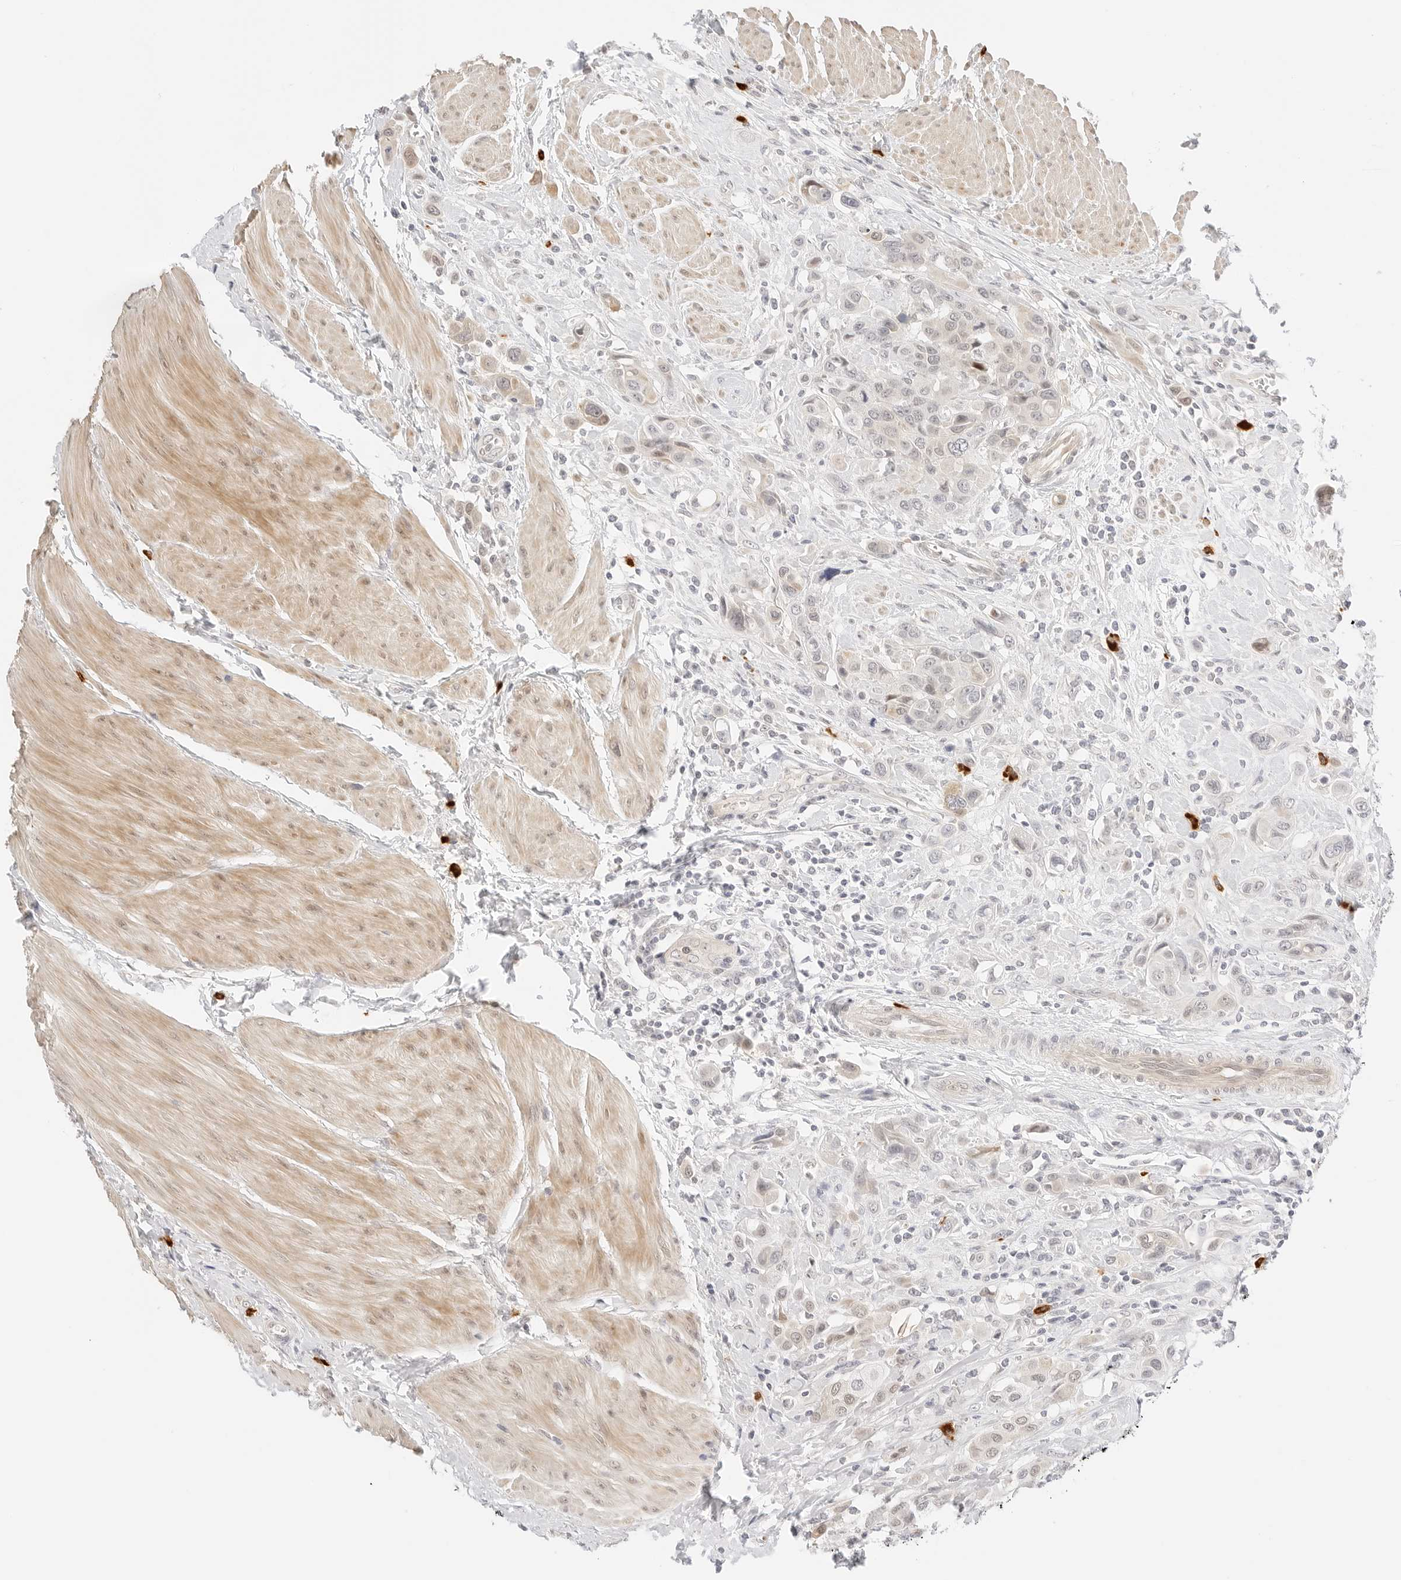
{"staining": {"intensity": "weak", "quantity": "<25%", "location": "cytoplasmic/membranous,nuclear"}, "tissue": "urothelial cancer", "cell_type": "Tumor cells", "image_type": "cancer", "snomed": [{"axis": "morphology", "description": "Urothelial carcinoma, High grade"}, {"axis": "topography", "description": "Urinary bladder"}], "caption": "IHC of urothelial cancer exhibits no expression in tumor cells. The staining was performed using DAB to visualize the protein expression in brown, while the nuclei were stained in blue with hematoxylin (Magnification: 20x).", "gene": "TEKT2", "patient": {"sex": "male", "age": 50}}